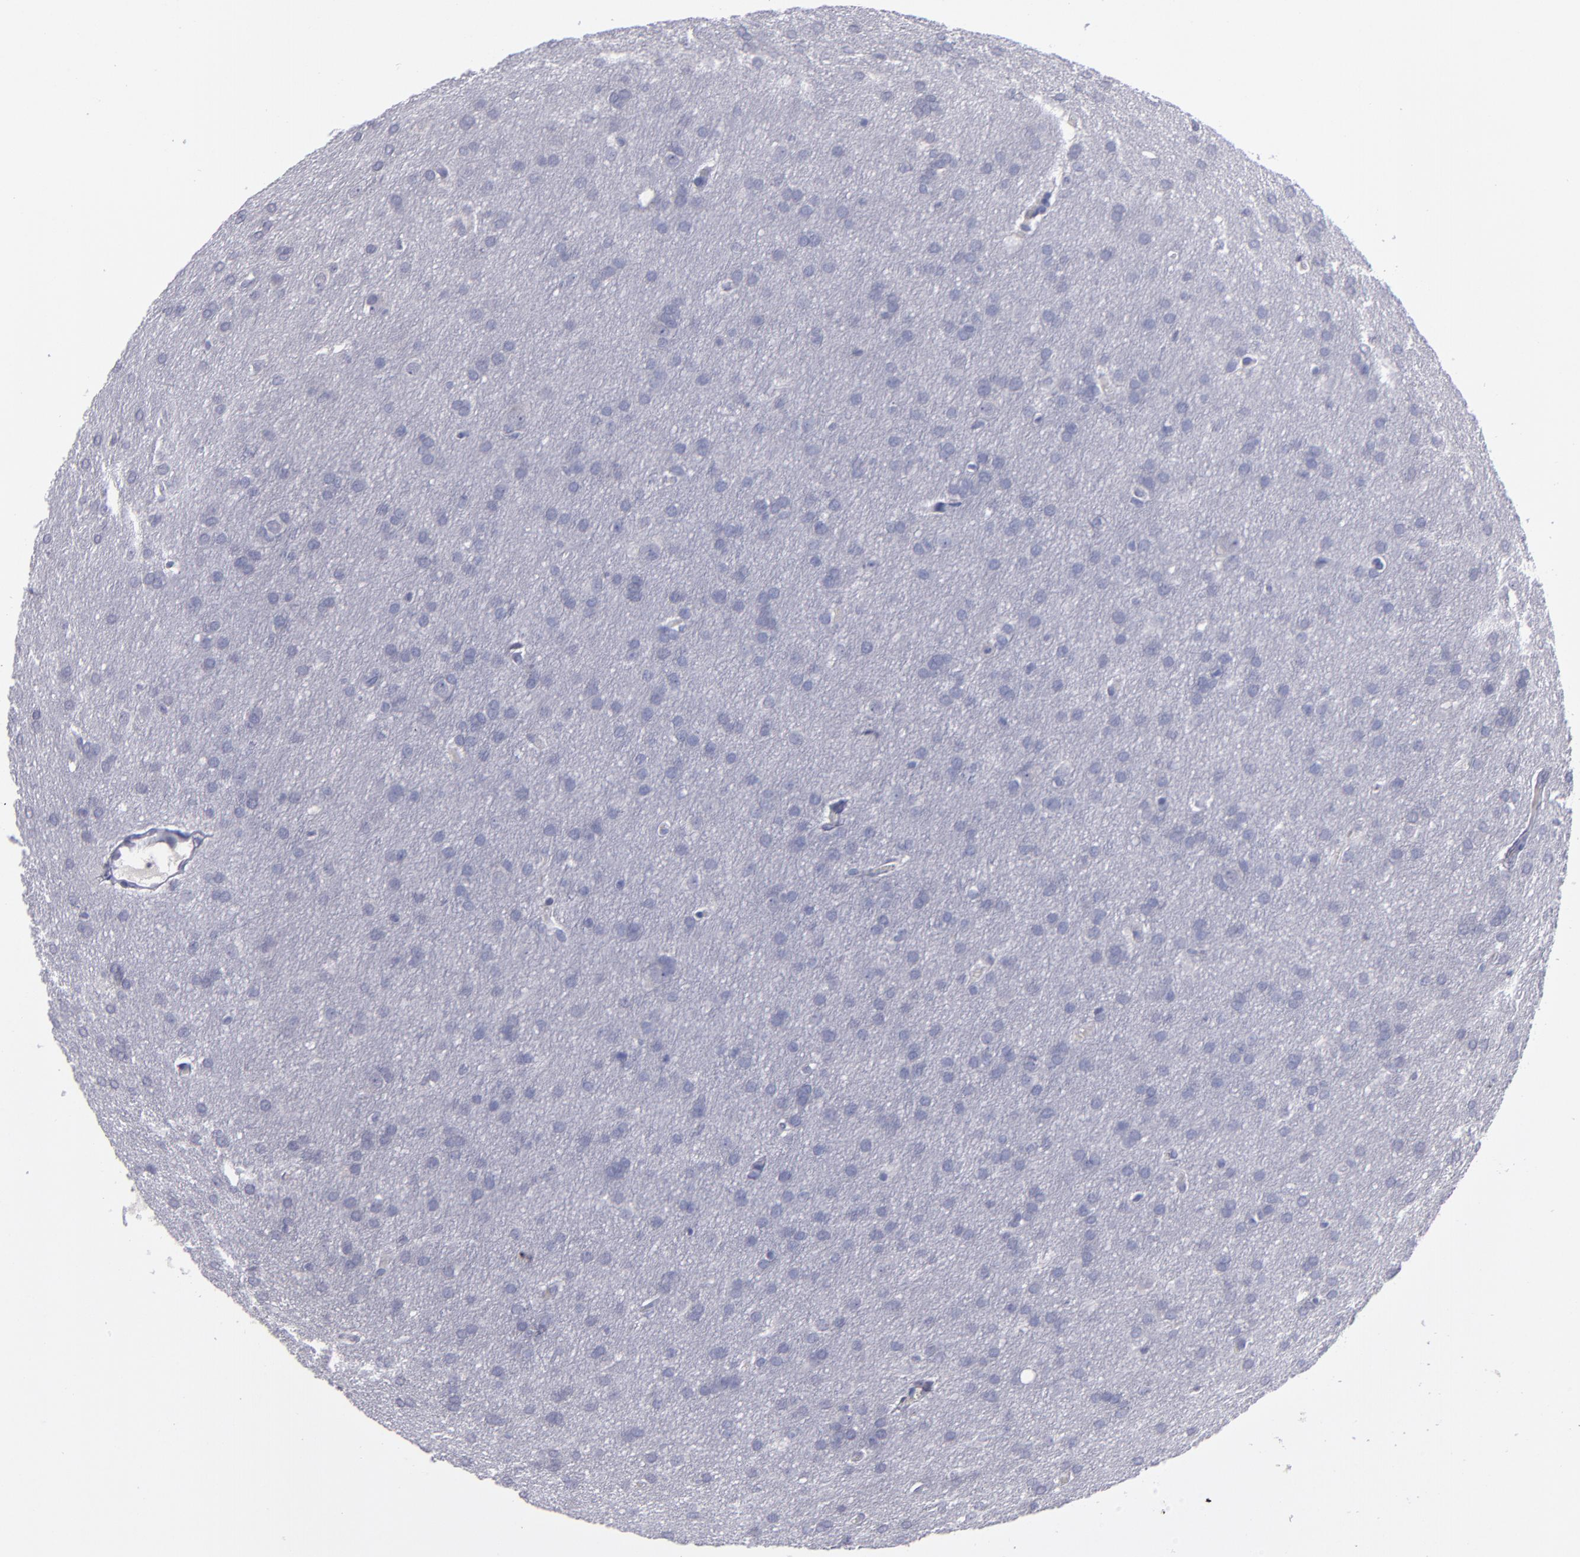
{"staining": {"intensity": "negative", "quantity": "none", "location": "none"}, "tissue": "glioma", "cell_type": "Tumor cells", "image_type": "cancer", "snomed": [{"axis": "morphology", "description": "Glioma, malignant, Low grade"}, {"axis": "topography", "description": "Brain"}], "caption": "This is an immunohistochemistry (IHC) micrograph of low-grade glioma (malignant). There is no positivity in tumor cells.", "gene": "CDH3", "patient": {"sex": "female", "age": 32}}